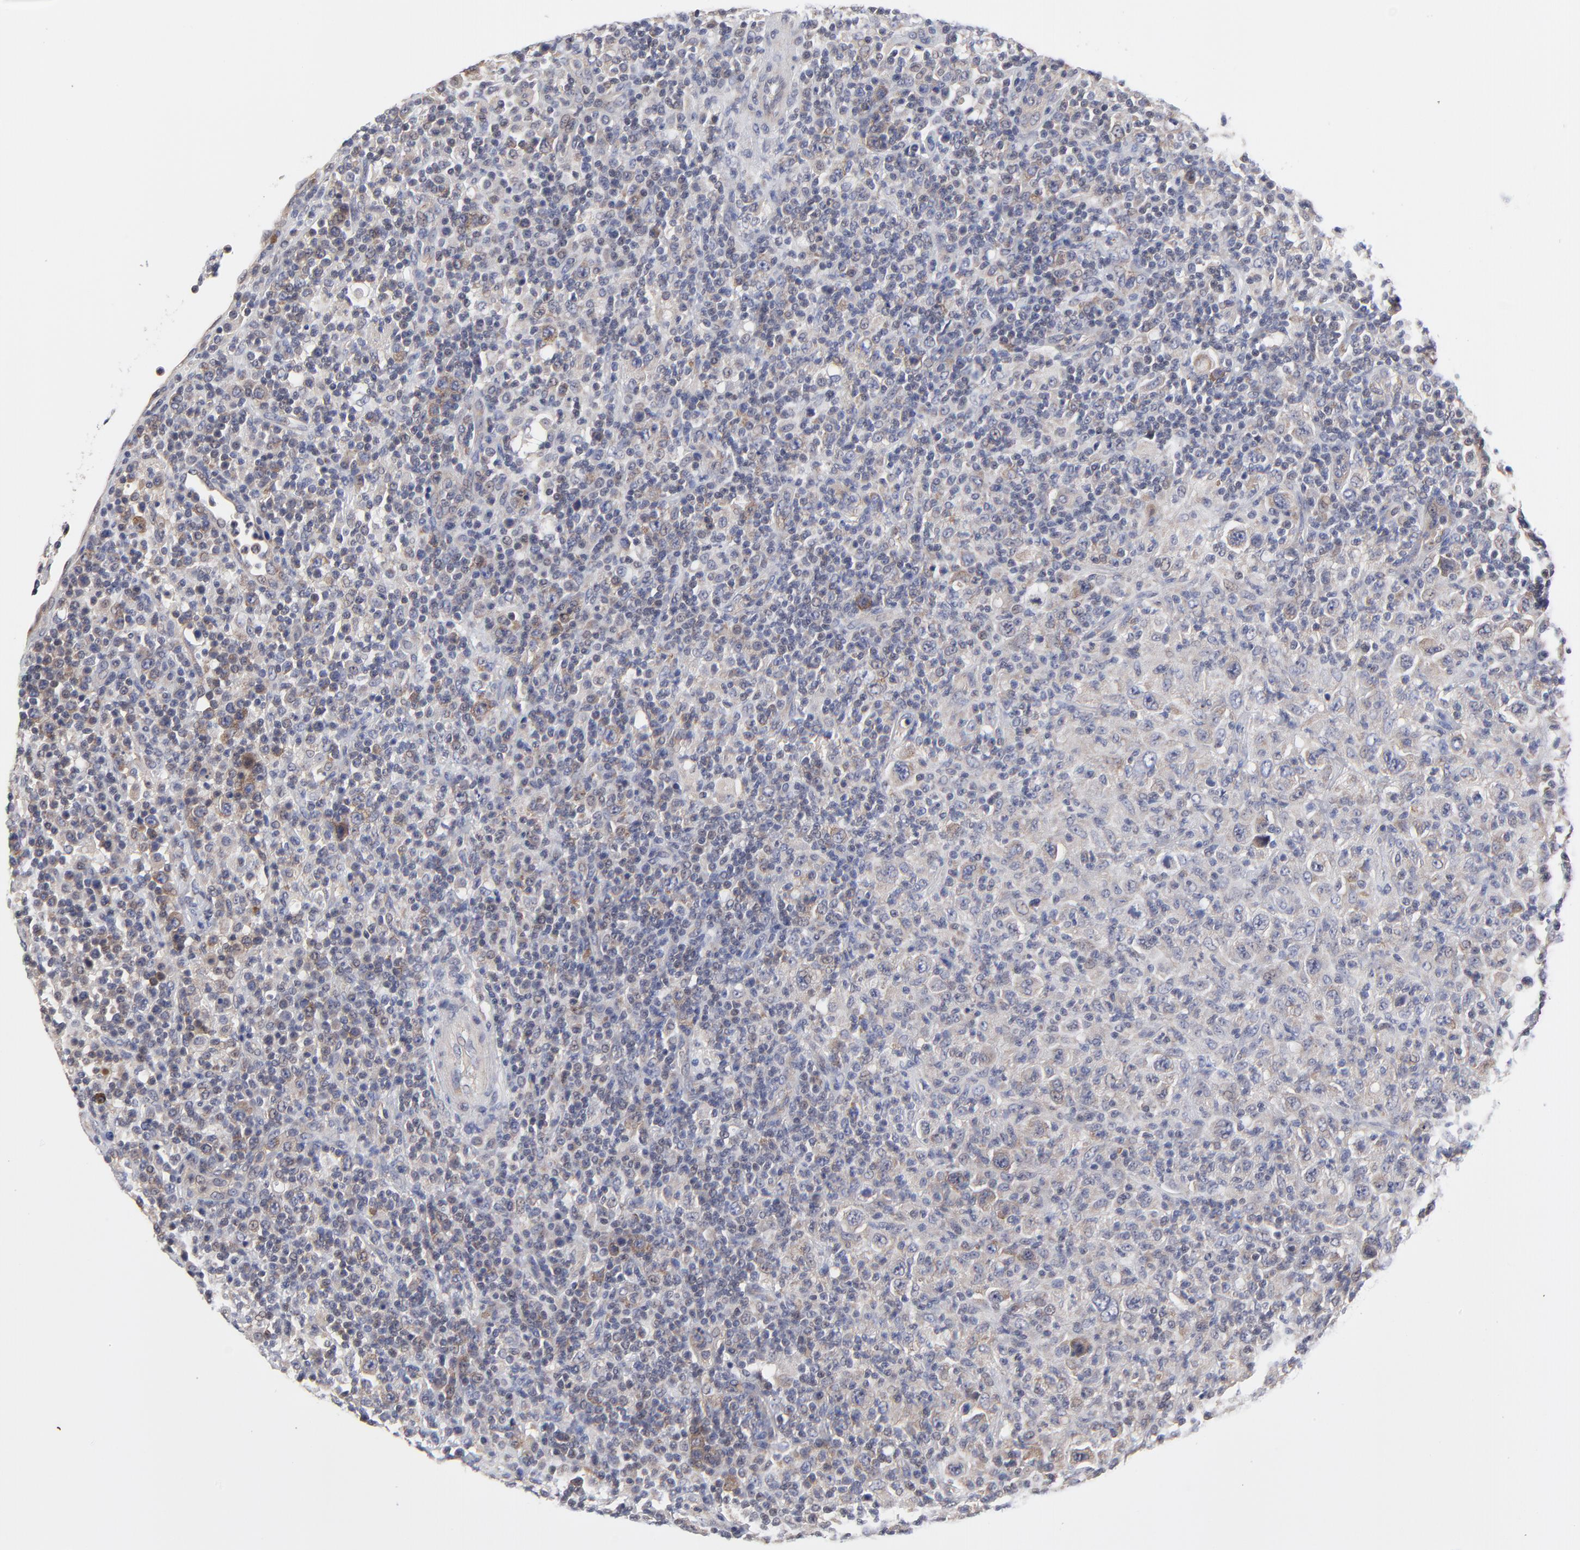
{"staining": {"intensity": "weak", "quantity": "25%-75%", "location": "cytoplasmic/membranous"}, "tissue": "lymphoma", "cell_type": "Tumor cells", "image_type": "cancer", "snomed": [{"axis": "morphology", "description": "Hodgkin's disease, NOS"}, {"axis": "topography", "description": "Lymph node"}], "caption": "Immunohistochemistry (IHC) (DAB (3,3'-diaminobenzidine)) staining of human lymphoma displays weak cytoplasmic/membranous protein expression in approximately 25%-75% of tumor cells.", "gene": "ZNF157", "patient": {"sex": "male", "age": 65}}